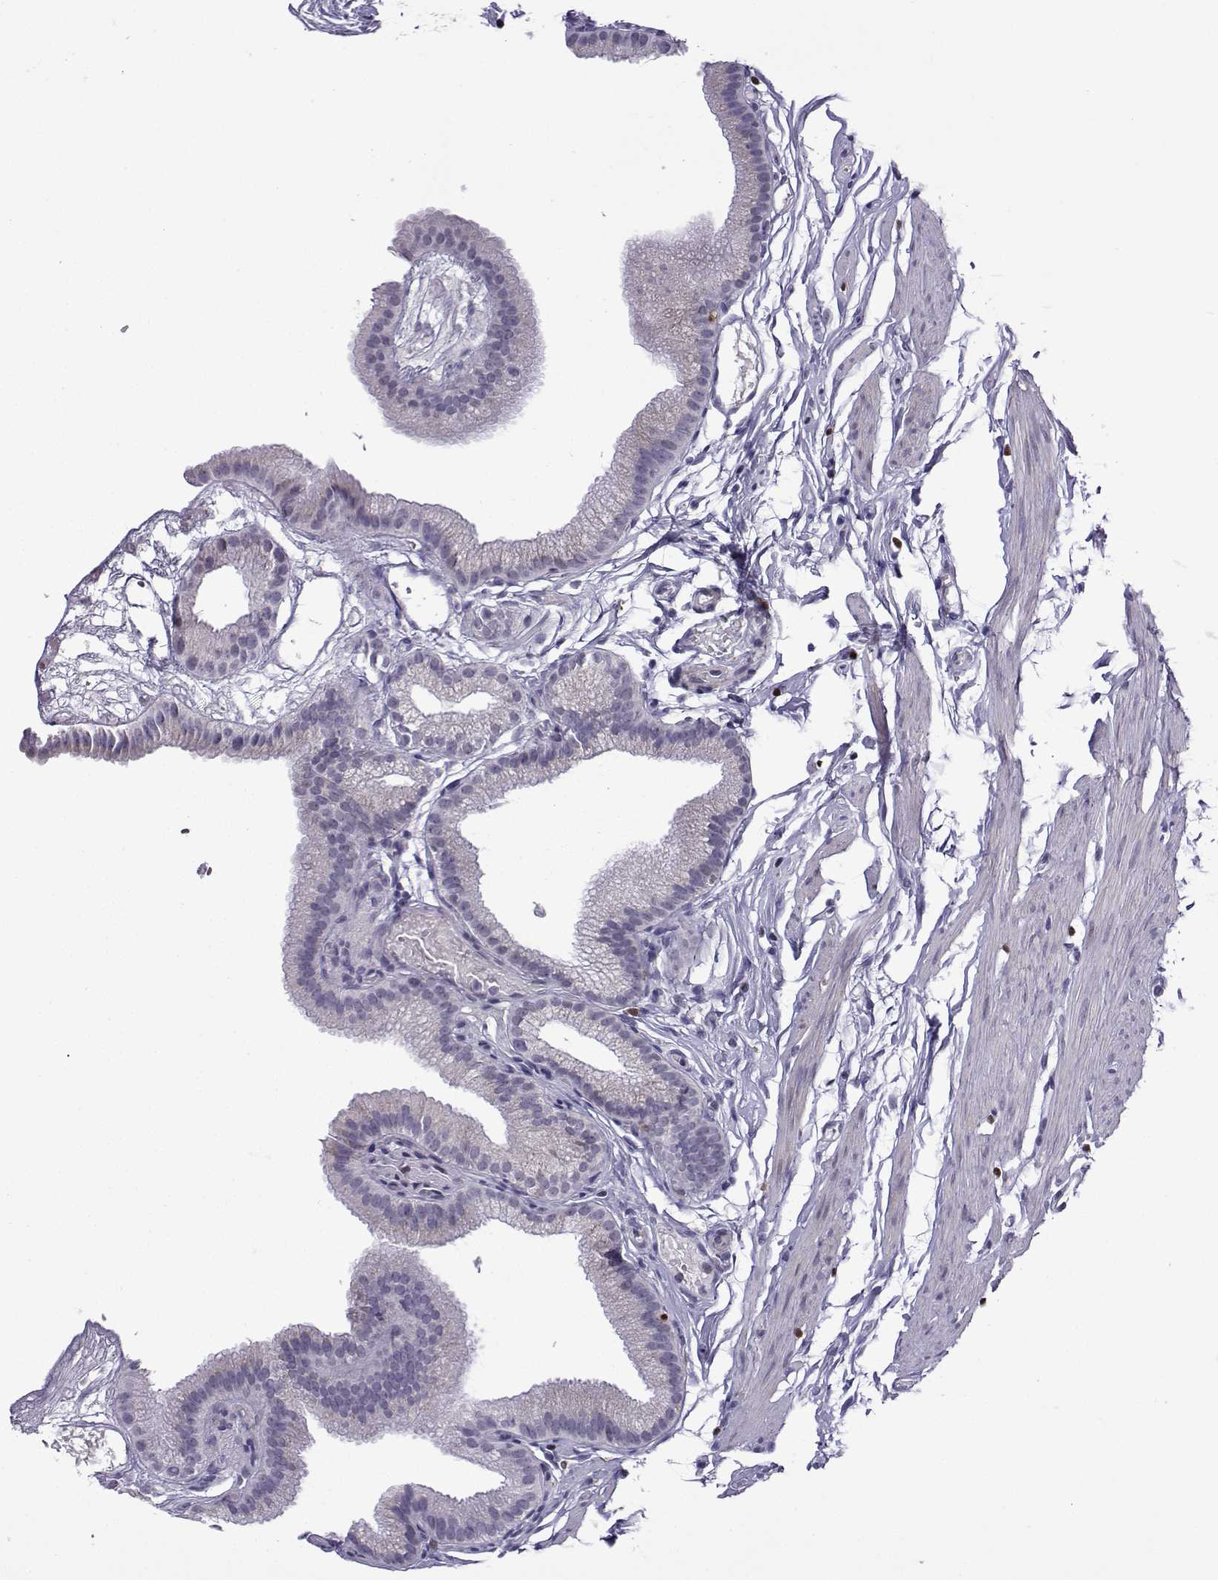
{"staining": {"intensity": "negative", "quantity": "none", "location": "none"}, "tissue": "gallbladder", "cell_type": "Glandular cells", "image_type": "normal", "snomed": [{"axis": "morphology", "description": "Normal tissue, NOS"}, {"axis": "topography", "description": "Gallbladder"}], "caption": "The histopathology image exhibits no significant positivity in glandular cells of gallbladder.", "gene": "HTR7", "patient": {"sex": "female", "age": 45}}